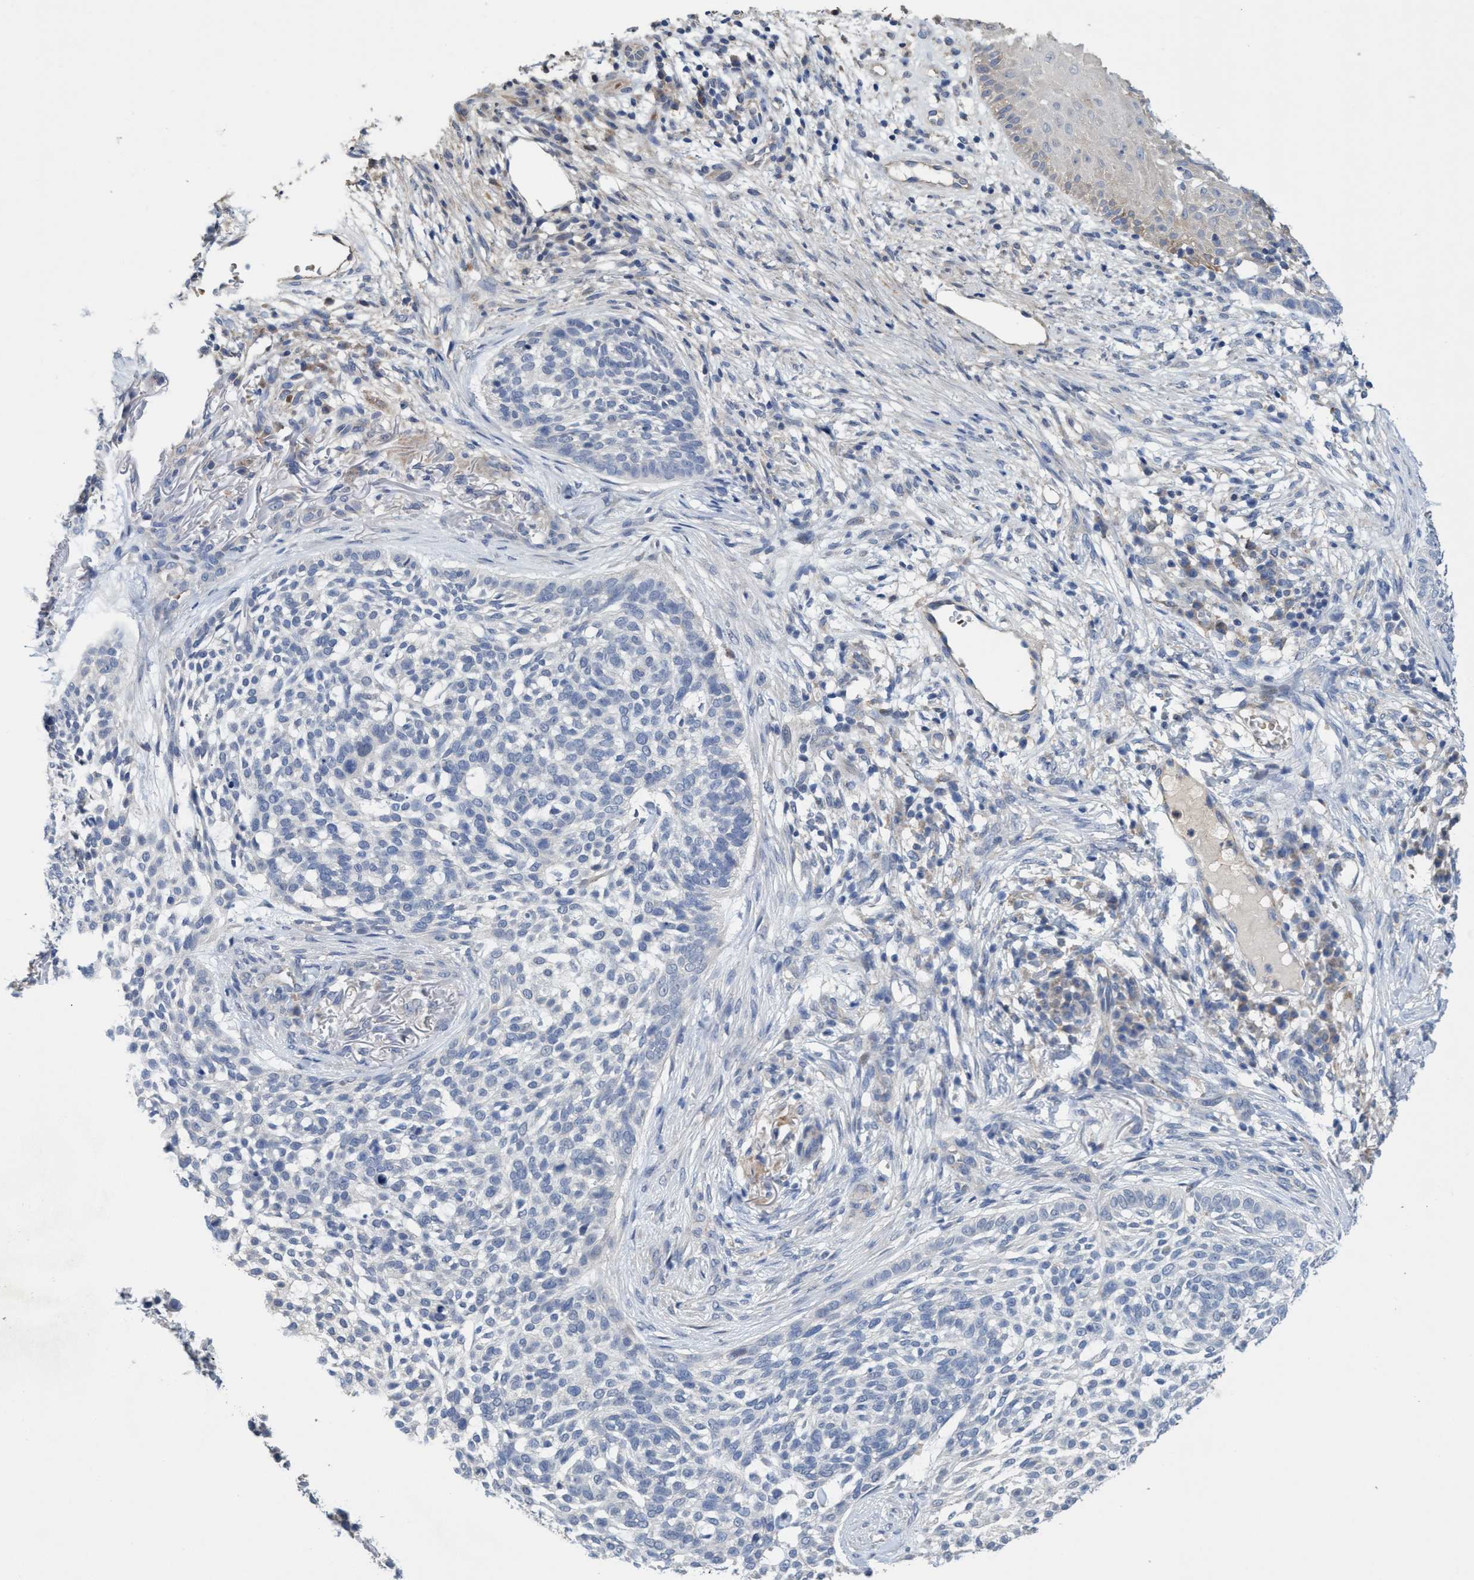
{"staining": {"intensity": "negative", "quantity": "none", "location": "none"}, "tissue": "skin cancer", "cell_type": "Tumor cells", "image_type": "cancer", "snomed": [{"axis": "morphology", "description": "Basal cell carcinoma"}, {"axis": "topography", "description": "Skin"}], "caption": "Protein analysis of skin cancer (basal cell carcinoma) shows no significant expression in tumor cells.", "gene": "SEMA4D", "patient": {"sex": "female", "age": 64}}